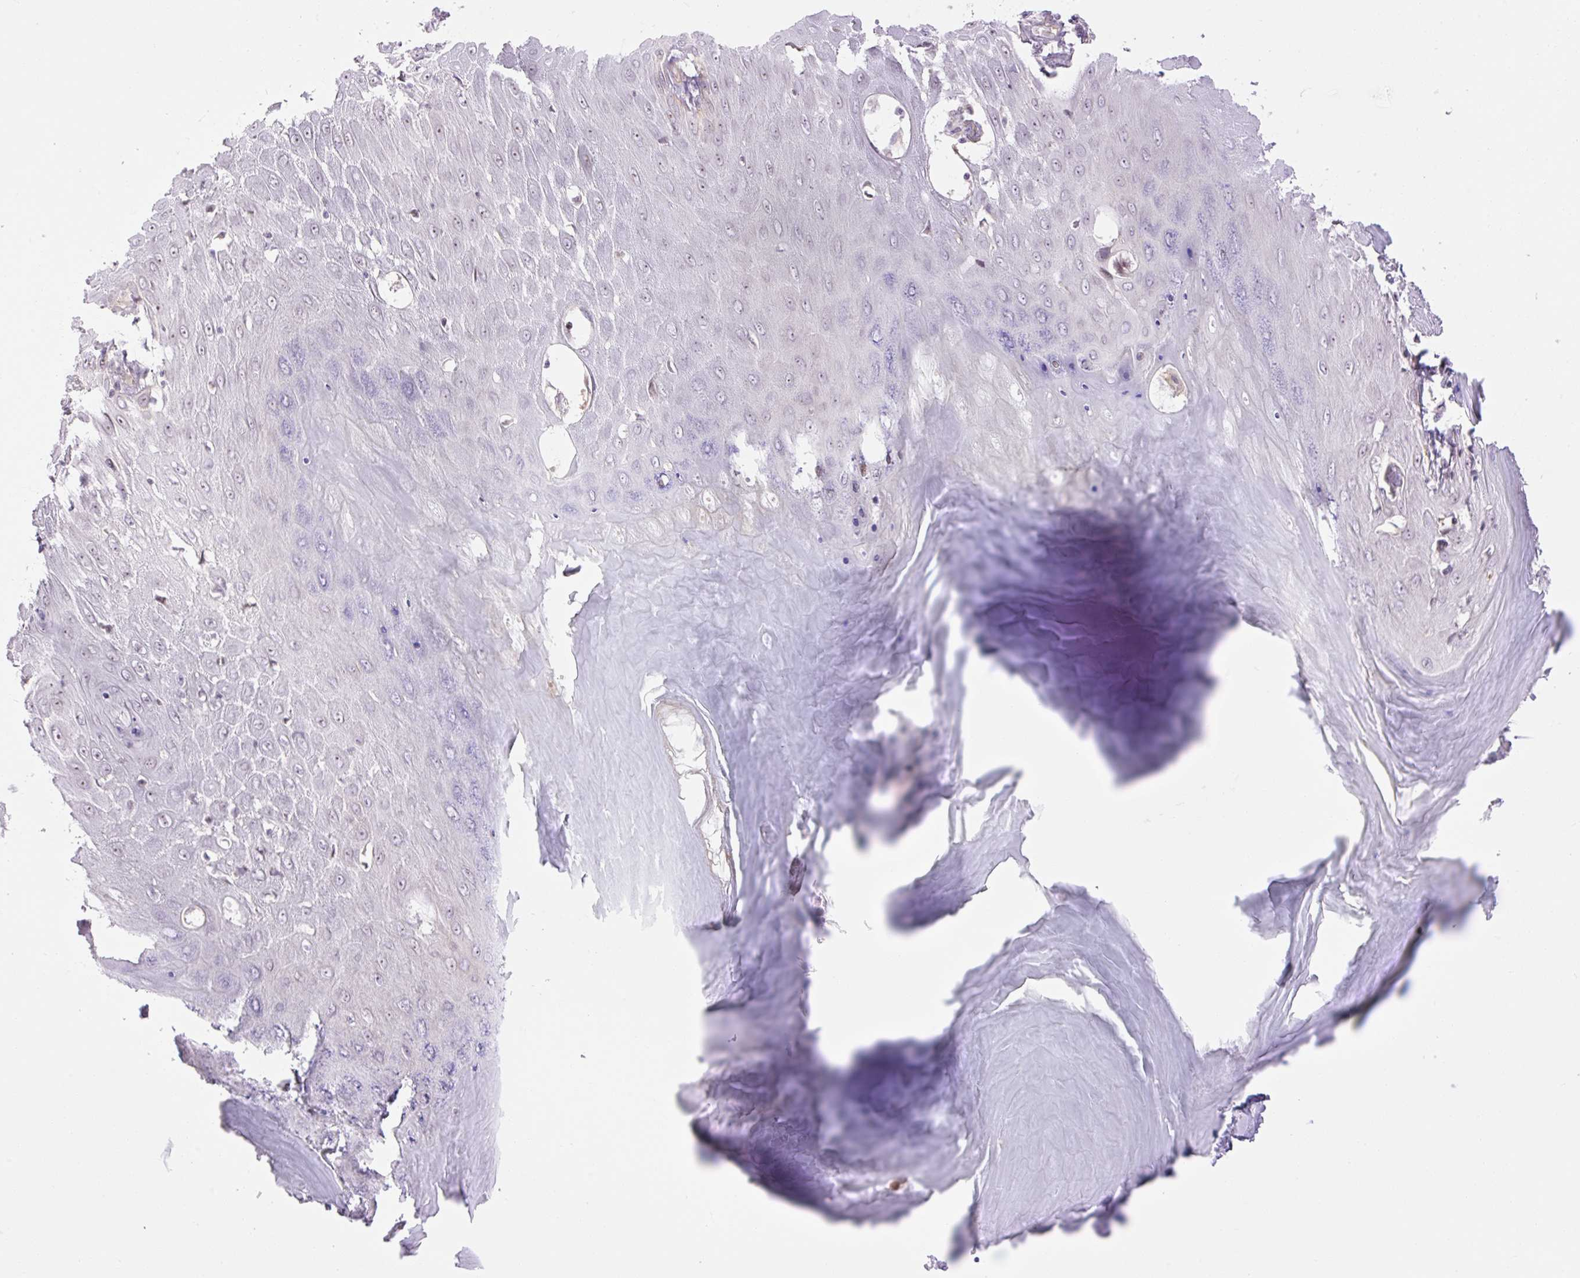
{"staining": {"intensity": "moderate", "quantity": "25%-75%", "location": "nuclear"}, "tissue": "skin cancer", "cell_type": "Tumor cells", "image_type": "cancer", "snomed": [{"axis": "morphology", "description": "Squamous cell carcinoma, NOS"}, {"axis": "topography", "description": "Skin"}], "caption": "Immunohistochemical staining of human skin cancer exhibits medium levels of moderate nuclear expression in about 25%-75% of tumor cells. (DAB (3,3'-diaminobenzidine) IHC, brown staining for protein, blue staining for nuclei).", "gene": "ZNF417", "patient": {"sex": "male", "age": 70}}